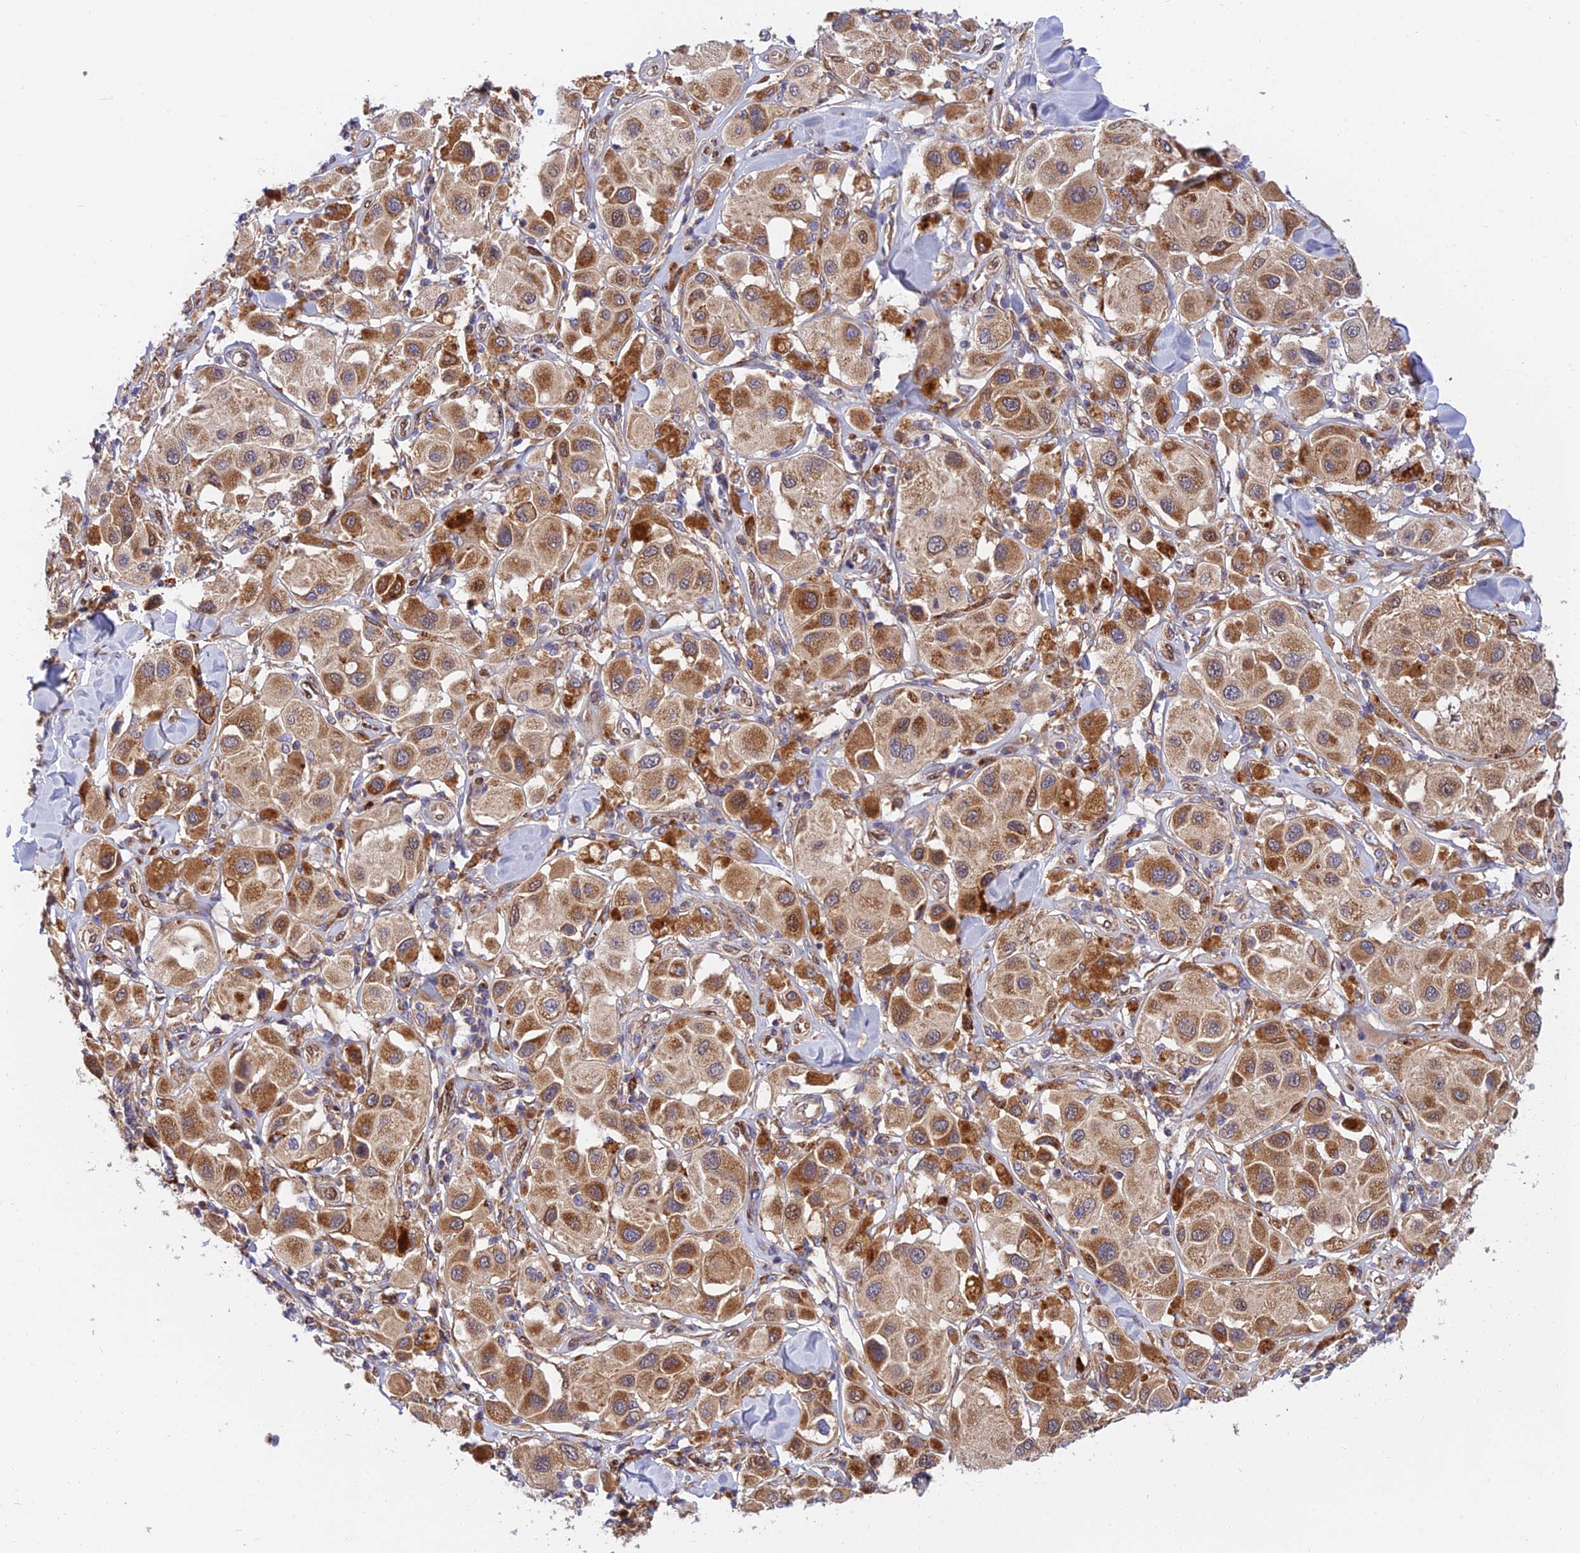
{"staining": {"intensity": "moderate", "quantity": ">75%", "location": "cytoplasmic/membranous,nuclear"}, "tissue": "melanoma", "cell_type": "Tumor cells", "image_type": "cancer", "snomed": [{"axis": "morphology", "description": "Malignant melanoma, Metastatic site"}, {"axis": "topography", "description": "Skin"}], "caption": "Melanoma stained for a protein reveals moderate cytoplasmic/membranous and nuclear positivity in tumor cells. (DAB (3,3'-diaminobenzidine) IHC with brightfield microscopy, high magnification).", "gene": "PODNL1", "patient": {"sex": "male", "age": 41}}